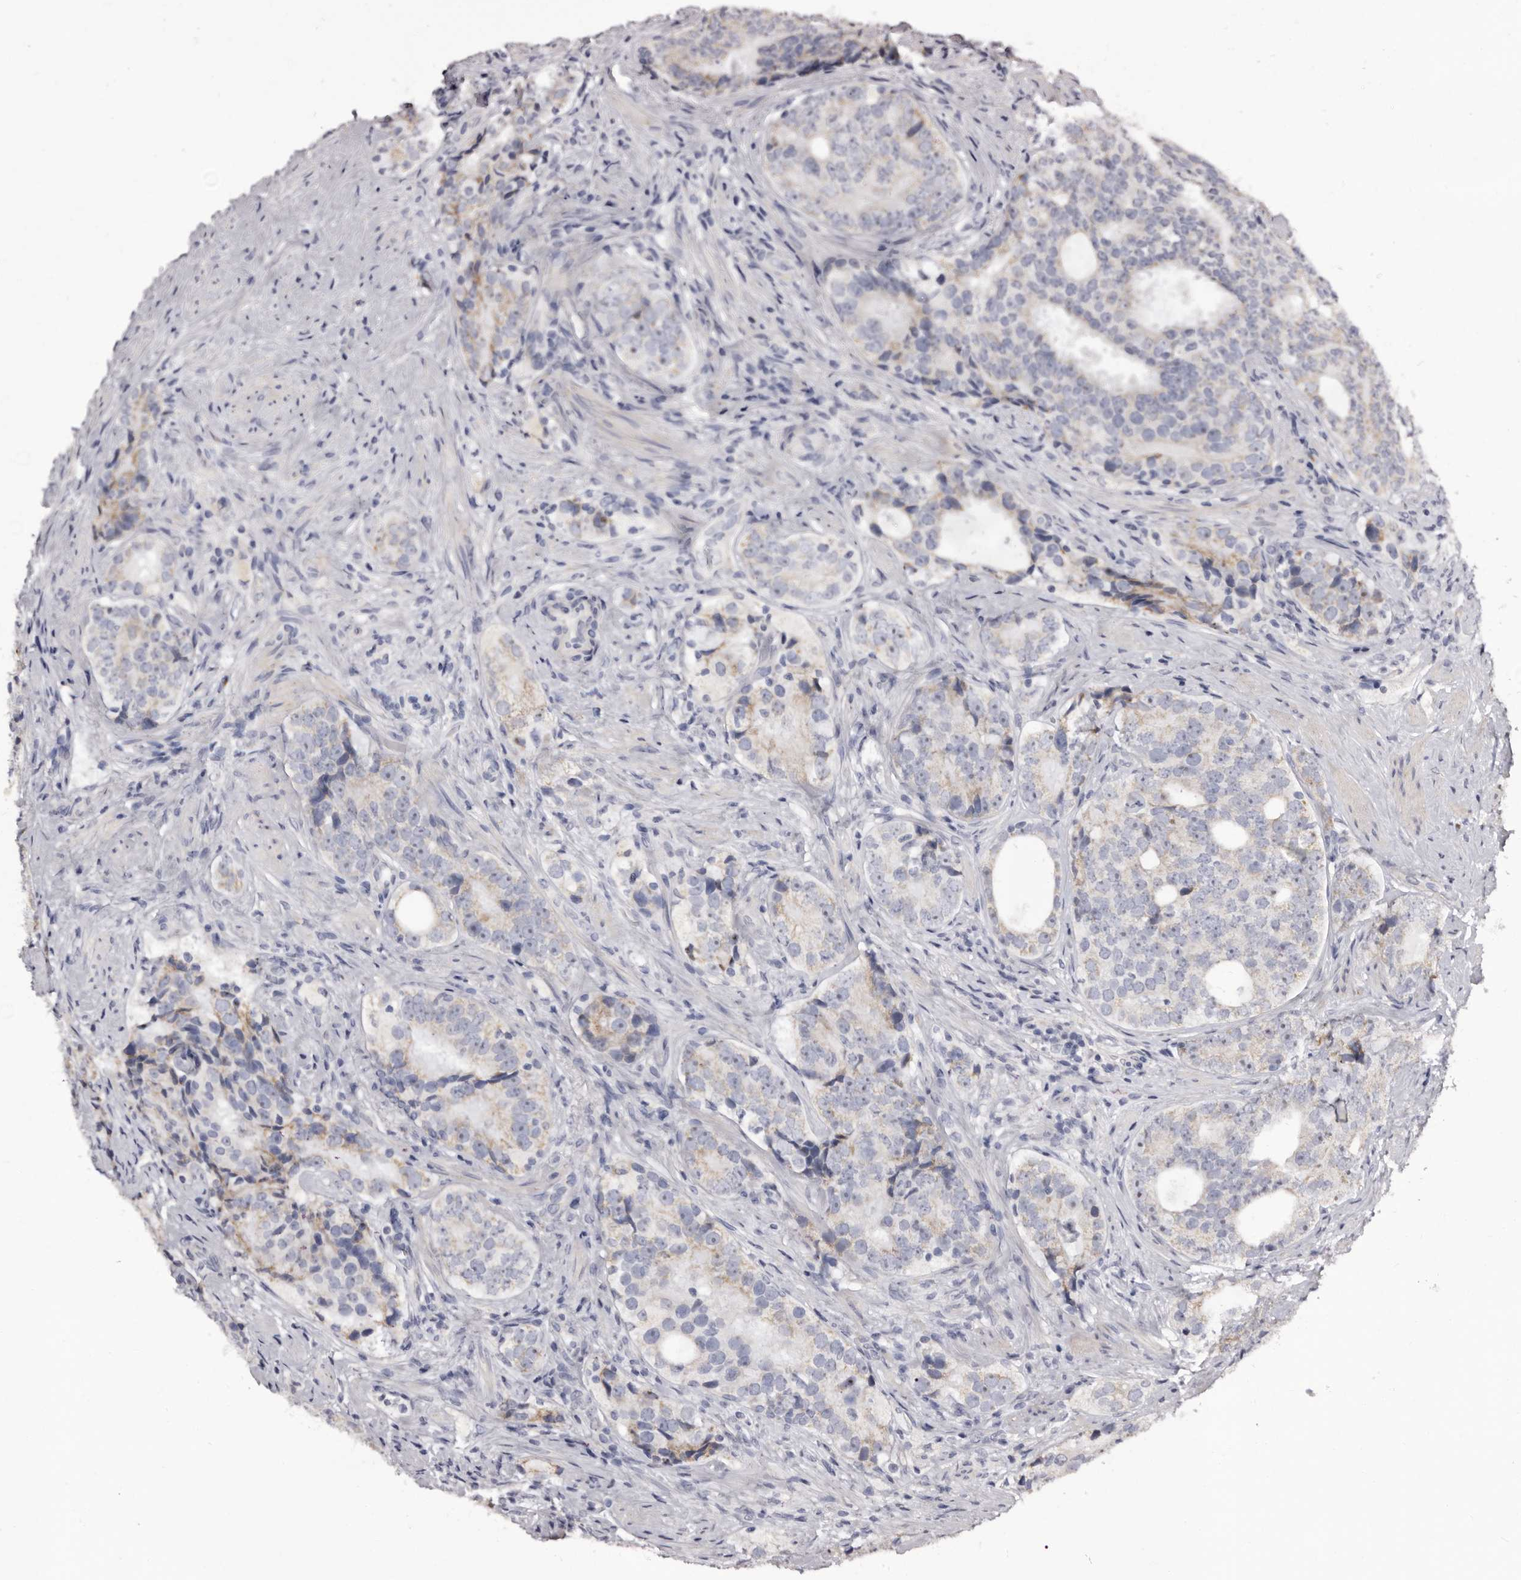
{"staining": {"intensity": "weak", "quantity": "<25%", "location": "cytoplasmic/membranous"}, "tissue": "prostate cancer", "cell_type": "Tumor cells", "image_type": "cancer", "snomed": [{"axis": "morphology", "description": "Adenocarcinoma, High grade"}, {"axis": "topography", "description": "Prostate"}], "caption": "High magnification brightfield microscopy of prostate high-grade adenocarcinoma stained with DAB (brown) and counterstained with hematoxylin (blue): tumor cells show no significant staining.", "gene": "CASQ1", "patient": {"sex": "male", "age": 56}}